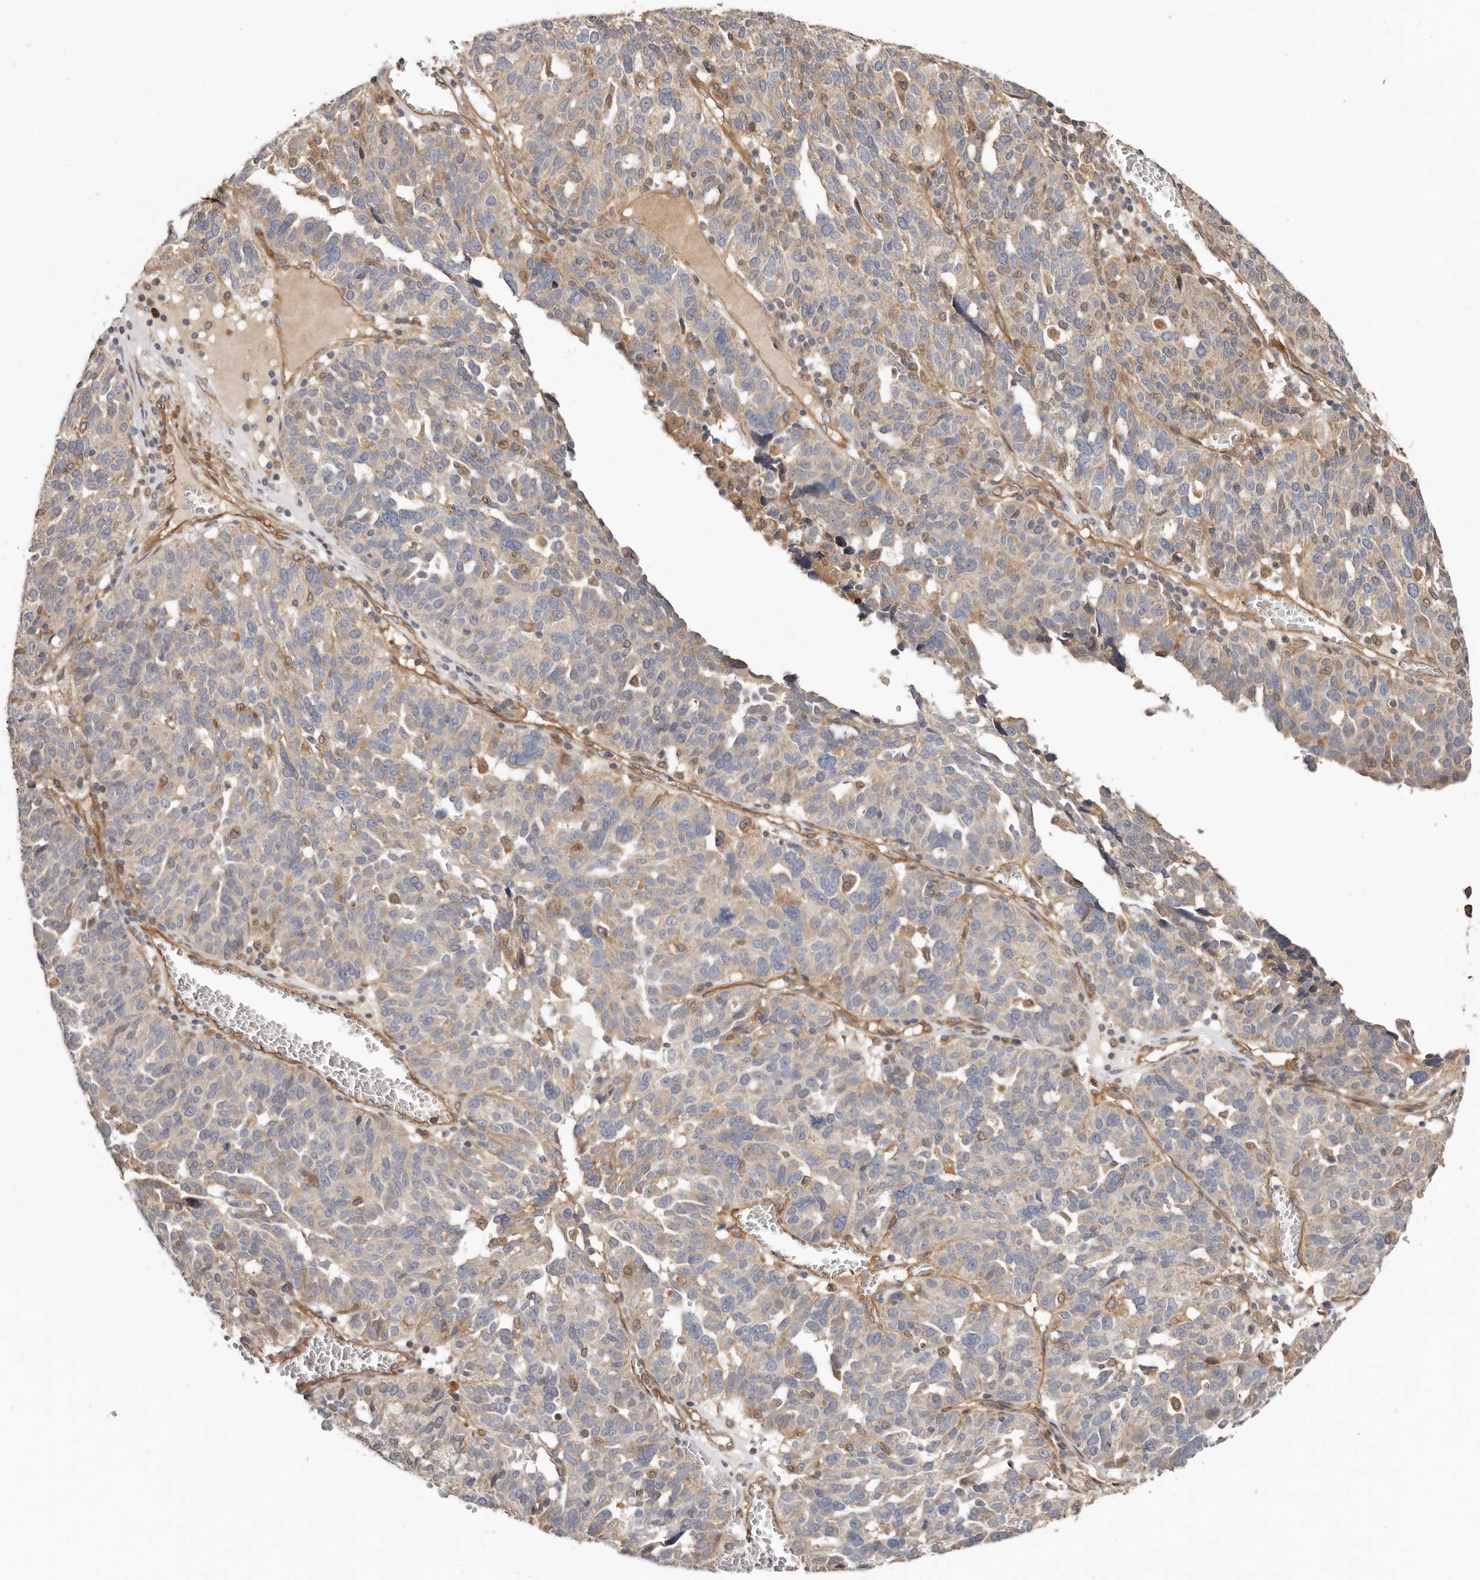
{"staining": {"intensity": "negative", "quantity": "none", "location": "none"}, "tissue": "ovarian cancer", "cell_type": "Tumor cells", "image_type": "cancer", "snomed": [{"axis": "morphology", "description": "Cystadenocarcinoma, serous, NOS"}, {"axis": "topography", "description": "Ovary"}], "caption": "This is an immunohistochemistry (IHC) photomicrograph of human ovarian cancer. There is no expression in tumor cells.", "gene": "MACF1", "patient": {"sex": "female", "age": 59}}